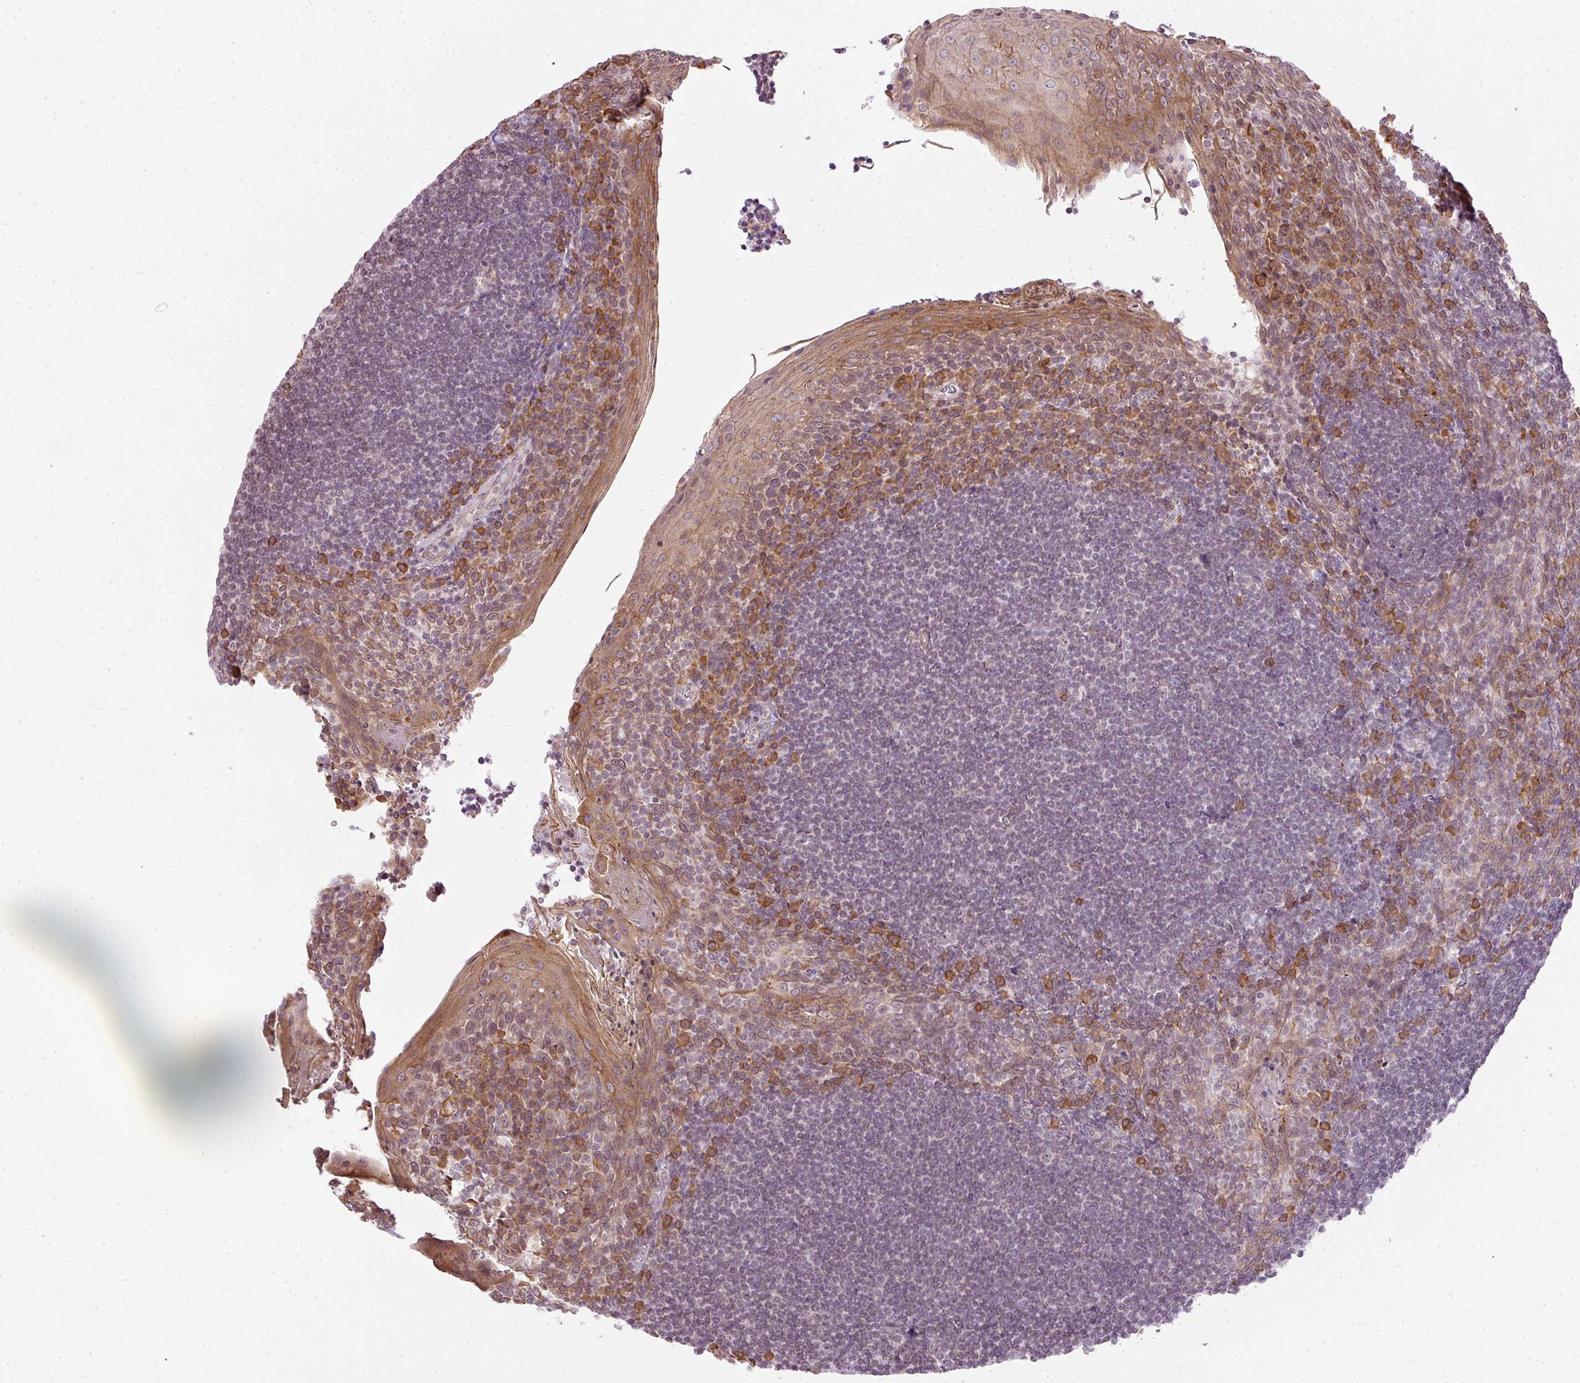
{"staining": {"intensity": "strong", "quantity": "<25%", "location": "cytoplasmic/membranous"}, "tissue": "tonsil", "cell_type": "Germinal center cells", "image_type": "normal", "snomed": [{"axis": "morphology", "description": "Normal tissue, NOS"}, {"axis": "topography", "description": "Tonsil"}], "caption": "Germinal center cells display strong cytoplasmic/membranous positivity in about <25% of cells in unremarkable tonsil. (DAB = brown stain, brightfield microscopy at high magnification).", "gene": "COX18", "patient": {"sex": "male", "age": 27}}